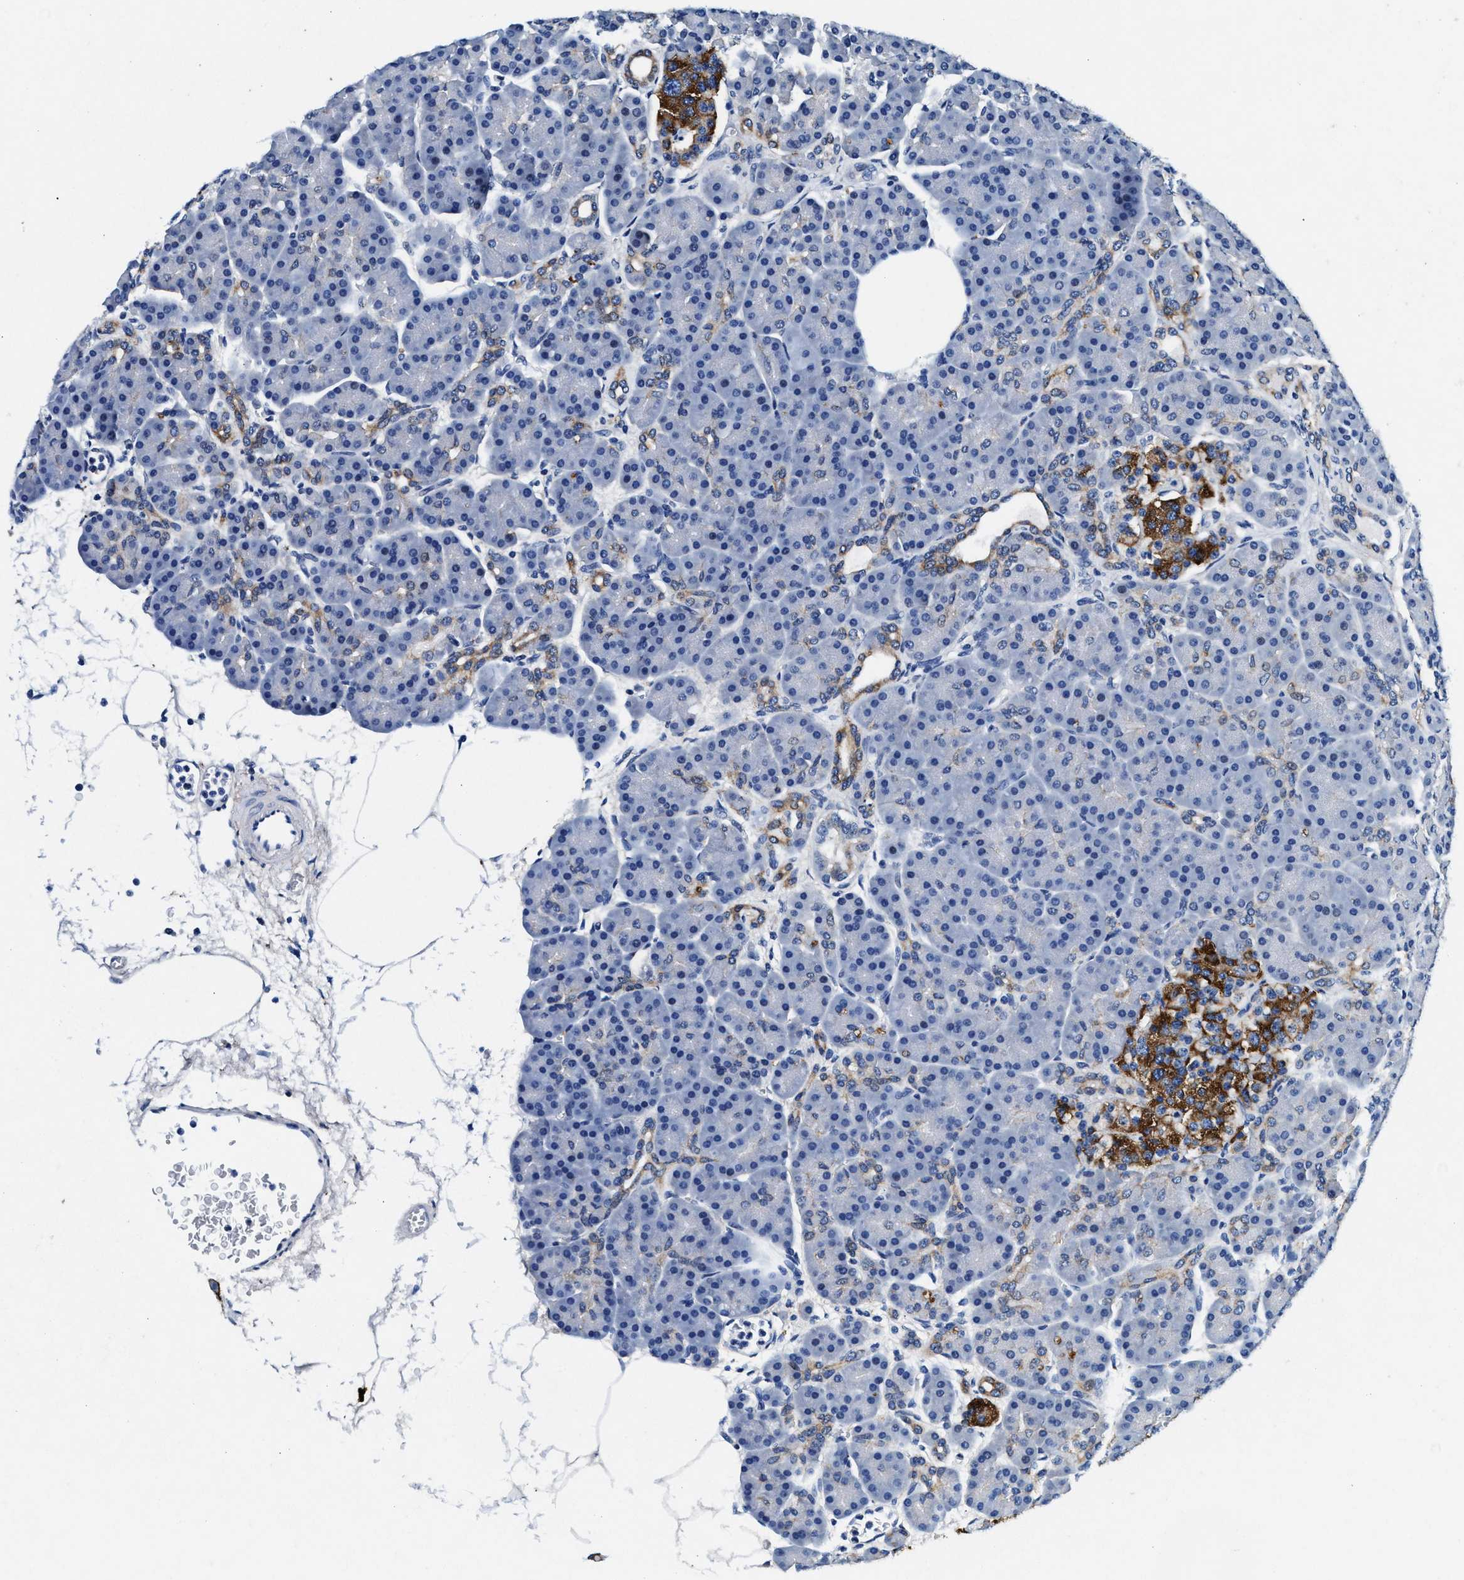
{"staining": {"intensity": "moderate", "quantity": "<25%", "location": "cytoplasmic/membranous"}, "tissue": "pancreas", "cell_type": "Exocrine glandular cells", "image_type": "normal", "snomed": [{"axis": "morphology", "description": "Normal tissue, NOS"}, {"axis": "topography", "description": "Pancreas"}], "caption": "Immunohistochemistry histopathology image of normal human pancreas stained for a protein (brown), which displays low levels of moderate cytoplasmic/membranous expression in approximately <25% of exocrine glandular cells.", "gene": "SLC8A1", "patient": {"sex": "female", "age": 70}}